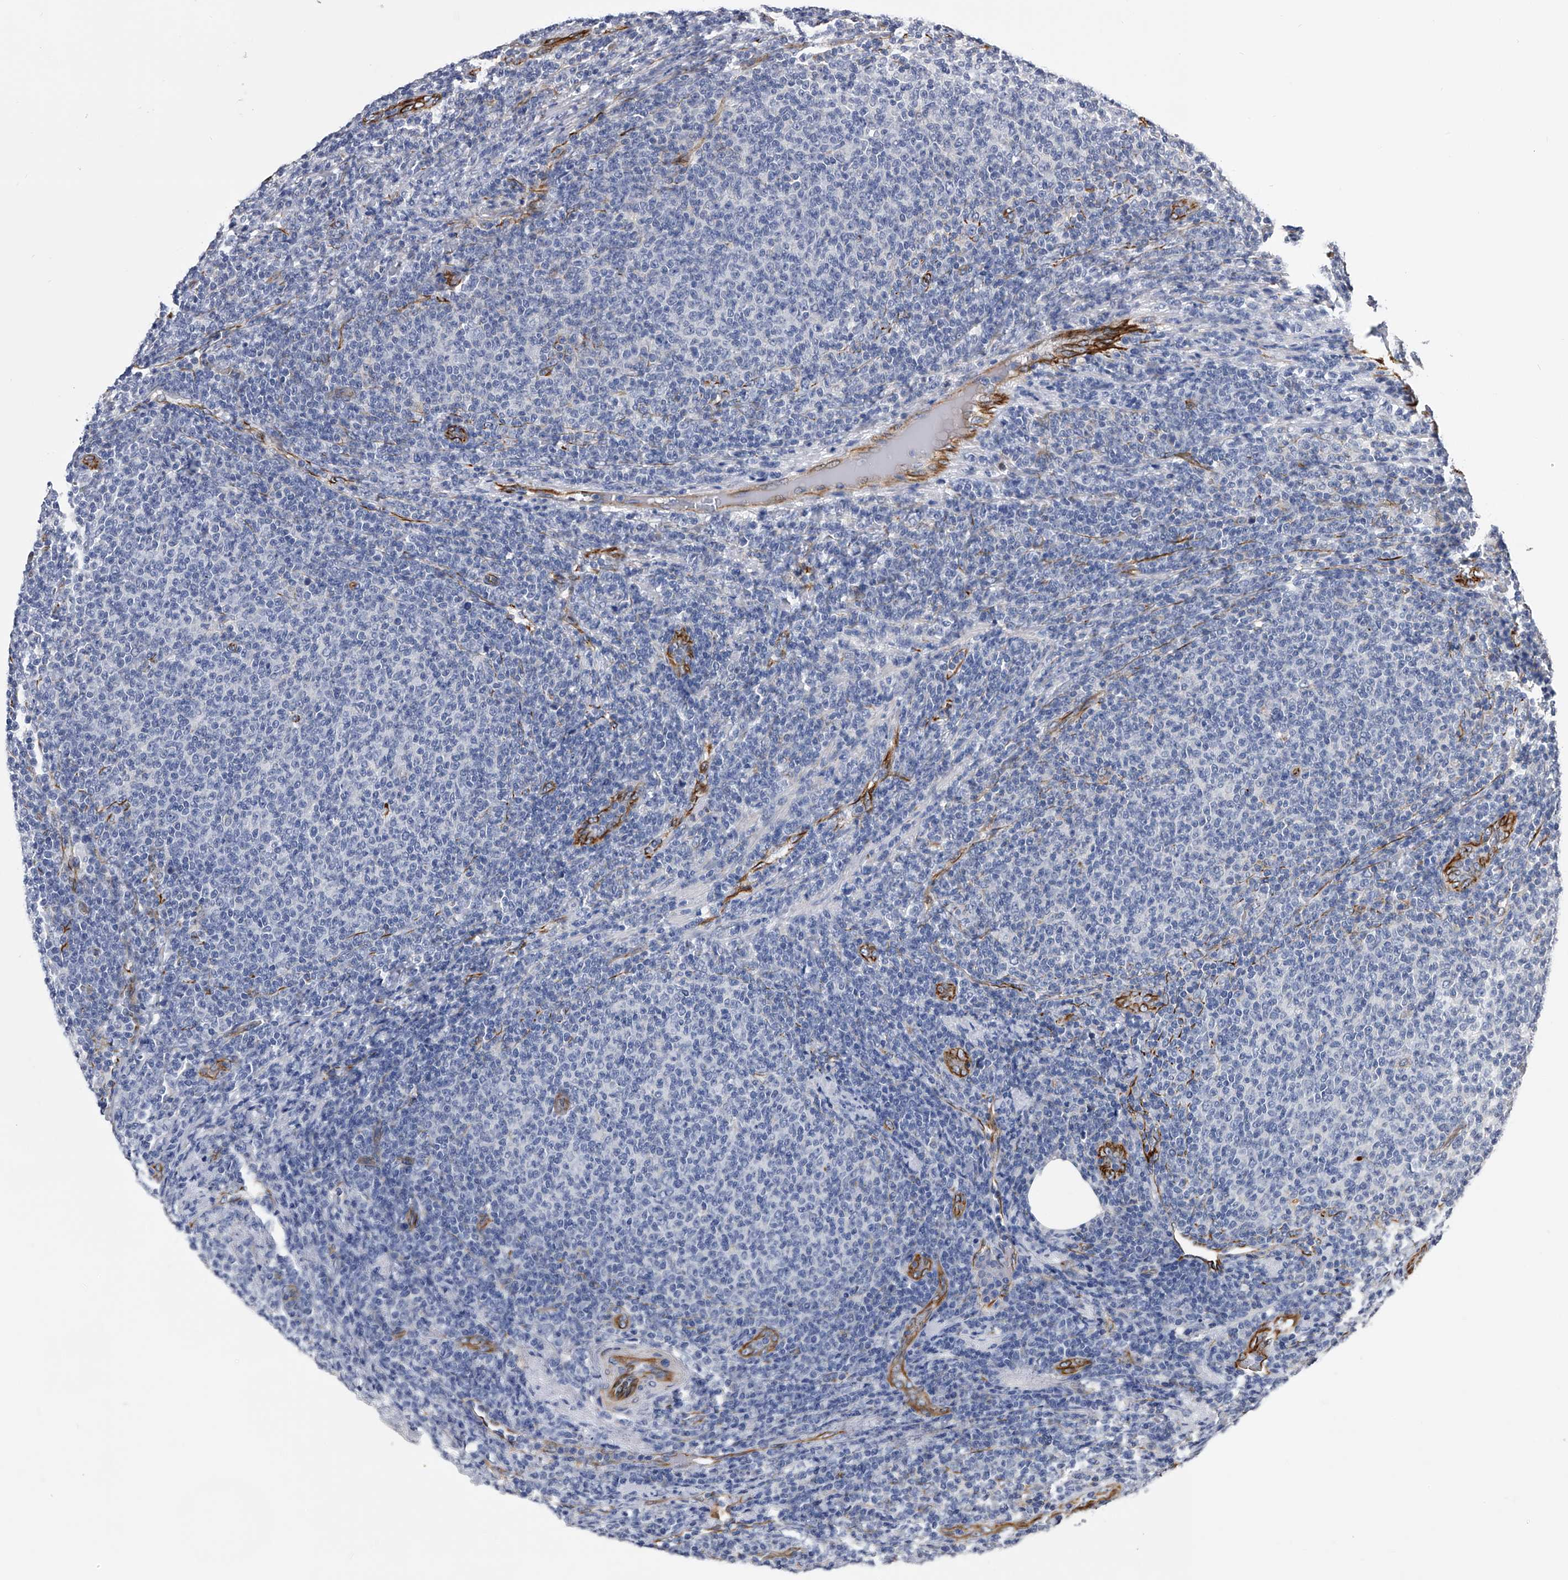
{"staining": {"intensity": "negative", "quantity": "none", "location": "none"}, "tissue": "lymphoma", "cell_type": "Tumor cells", "image_type": "cancer", "snomed": [{"axis": "morphology", "description": "Malignant lymphoma, non-Hodgkin's type, Low grade"}, {"axis": "topography", "description": "Lymph node"}], "caption": "Tumor cells show no significant positivity in low-grade malignant lymphoma, non-Hodgkin's type. (DAB immunohistochemistry (IHC), high magnification).", "gene": "EFCAB7", "patient": {"sex": "male", "age": 66}}